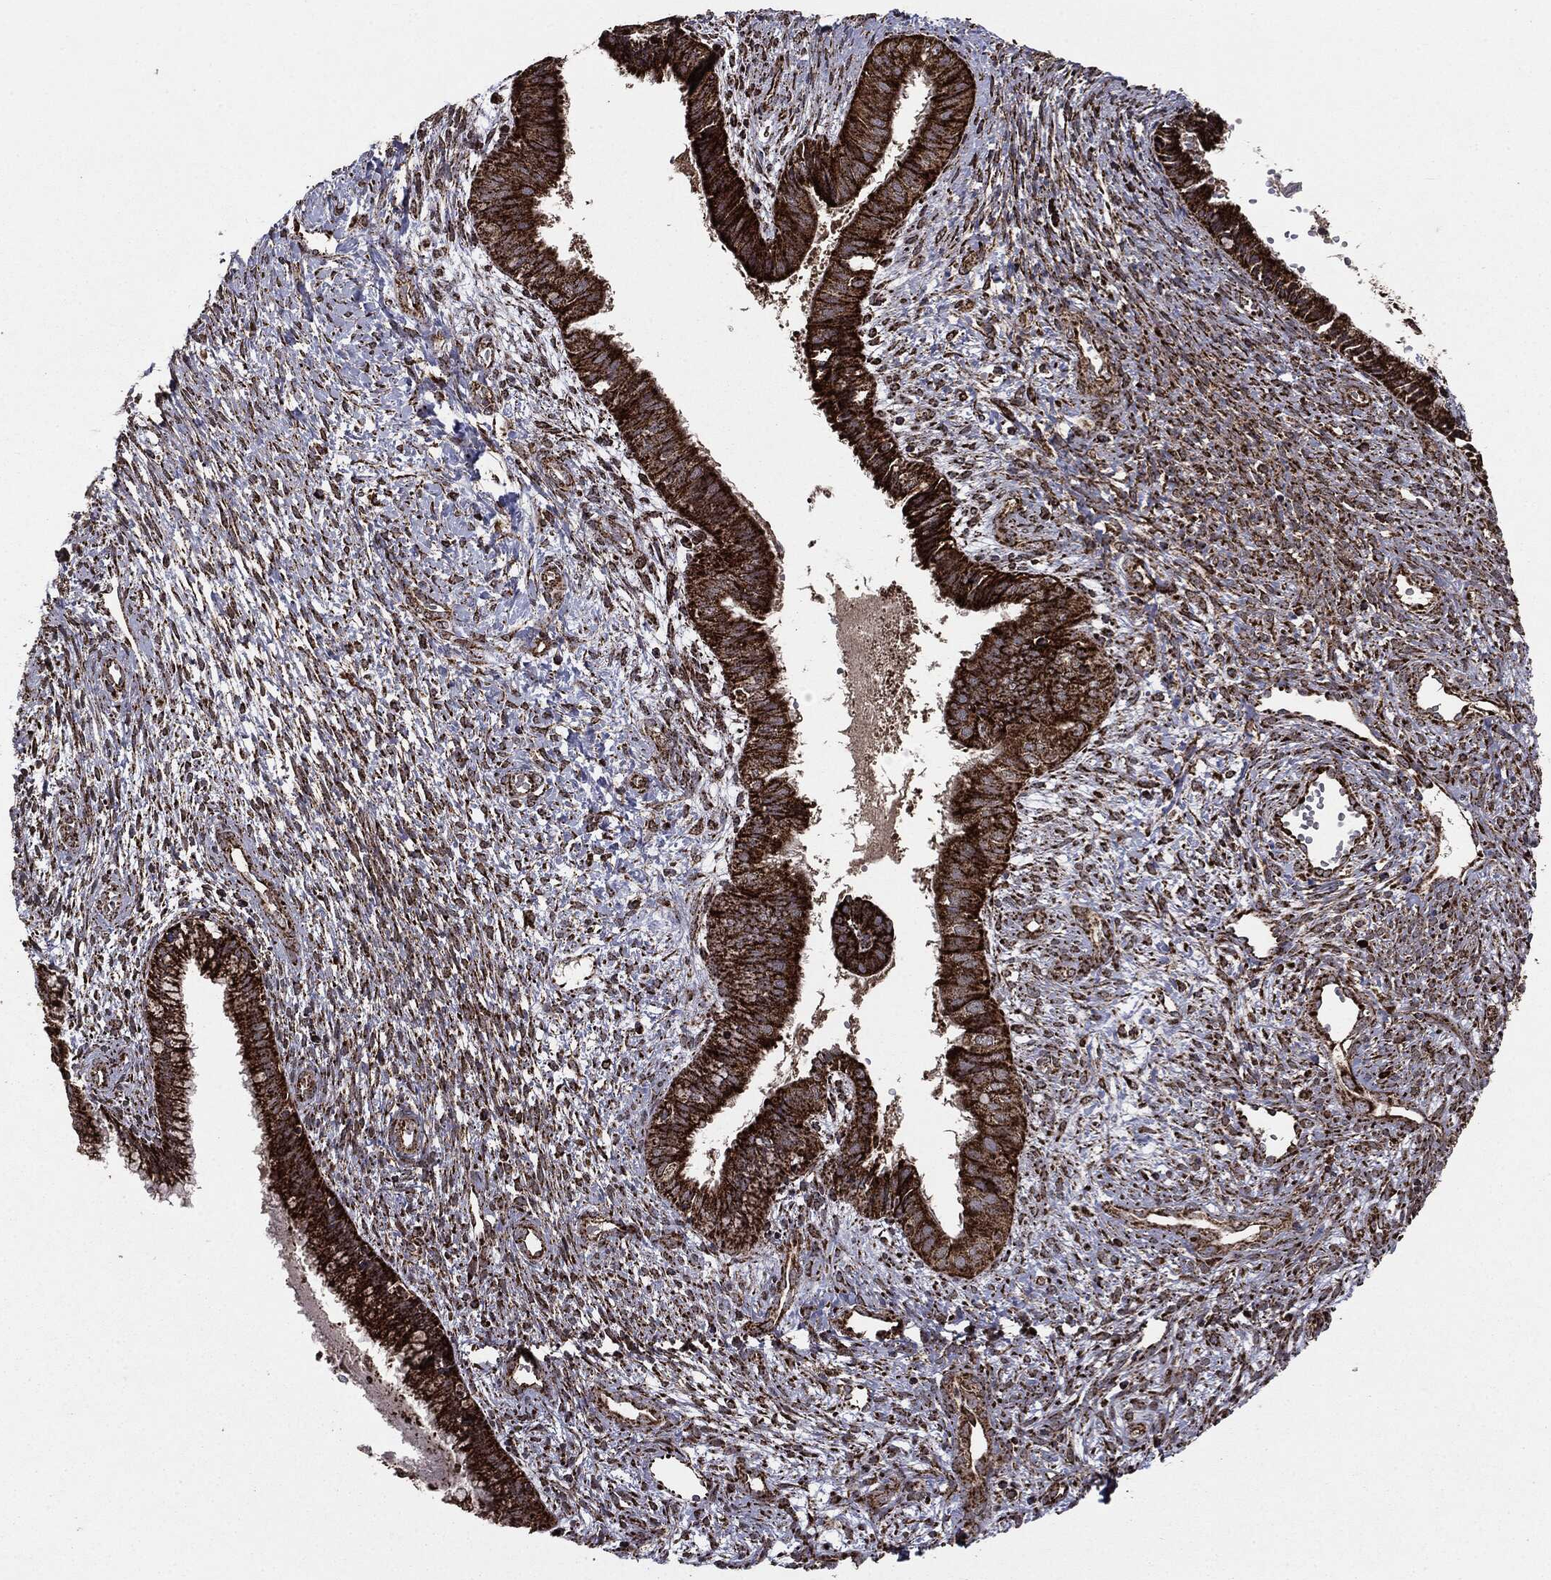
{"staining": {"intensity": "strong", "quantity": ">75%", "location": "cytoplasmic/membranous"}, "tissue": "cervical cancer", "cell_type": "Tumor cells", "image_type": "cancer", "snomed": [{"axis": "morphology", "description": "Normal tissue, NOS"}, {"axis": "morphology", "description": "Squamous cell carcinoma, NOS"}, {"axis": "topography", "description": "Cervix"}], "caption": "The photomicrograph reveals a brown stain indicating the presence of a protein in the cytoplasmic/membranous of tumor cells in cervical cancer (squamous cell carcinoma).", "gene": "MAP2K1", "patient": {"sex": "female", "age": 39}}